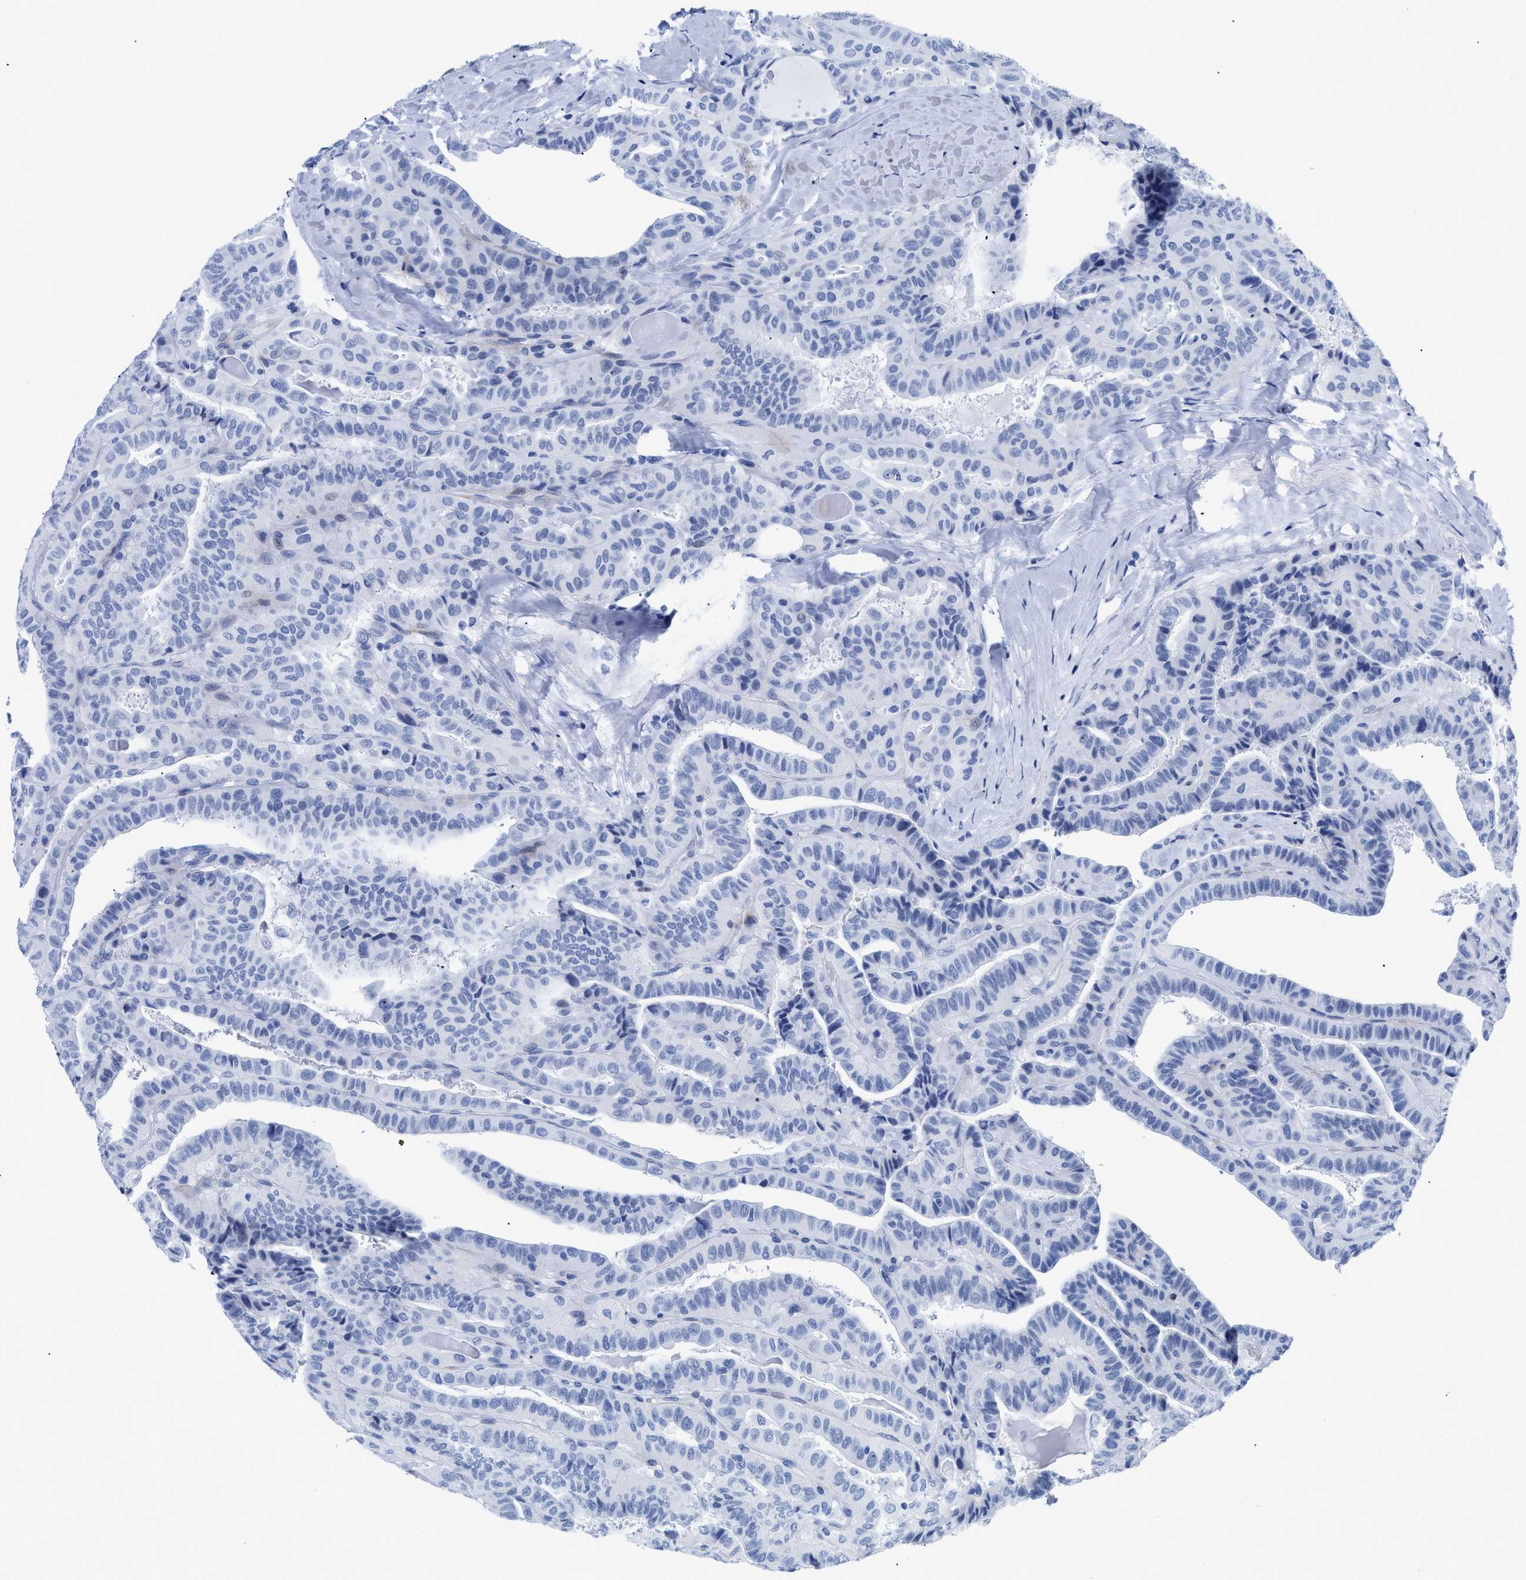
{"staining": {"intensity": "negative", "quantity": "none", "location": "none"}, "tissue": "thyroid cancer", "cell_type": "Tumor cells", "image_type": "cancer", "snomed": [{"axis": "morphology", "description": "Papillary adenocarcinoma, NOS"}, {"axis": "topography", "description": "Thyroid gland"}], "caption": "The immunohistochemistry (IHC) image has no significant expression in tumor cells of thyroid cancer (papillary adenocarcinoma) tissue. (DAB immunohistochemistry, high magnification).", "gene": "DUSP26", "patient": {"sex": "male", "age": 77}}